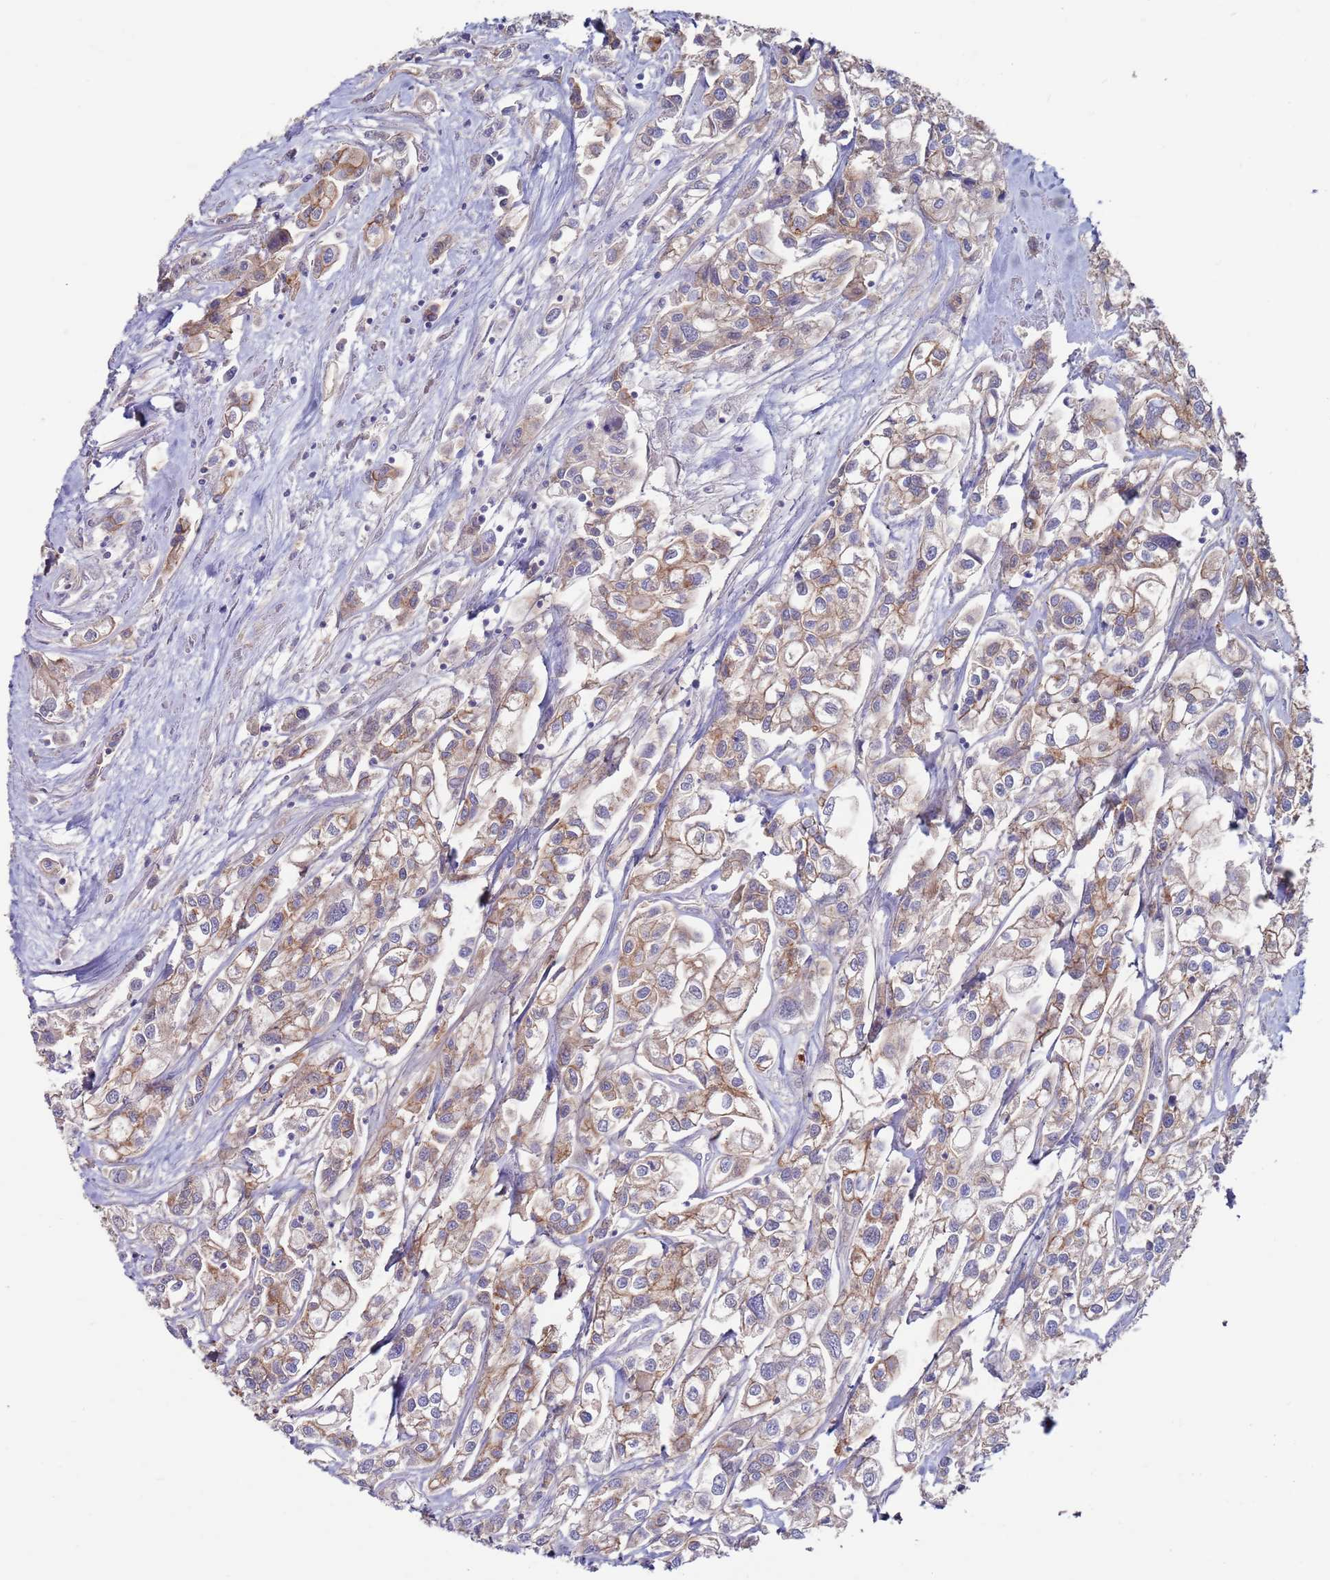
{"staining": {"intensity": "moderate", "quantity": "25%-75%", "location": "cytoplasmic/membranous"}, "tissue": "urothelial cancer", "cell_type": "Tumor cells", "image_type": "cancer", "snomed": [{"axis": "morphology", "description": "Urothelial carcinoma, High grade"}, {"axis": "topography", "description": "Urinary bladder"}], "caption": "Protein positivity by IHC demonstrates moderate cytoplasmic/membranous positivity in about 25%-75% of tumor cells in urothelial cancer. The protein is stained brown, and the nuclei are stained in blue (DAB (3,3'-diaminobenzidine) IHC with brightfield microscopy, high magnification).", "gene": "KRTCAP3", "patient": {"sex": "male", "age": 67}}